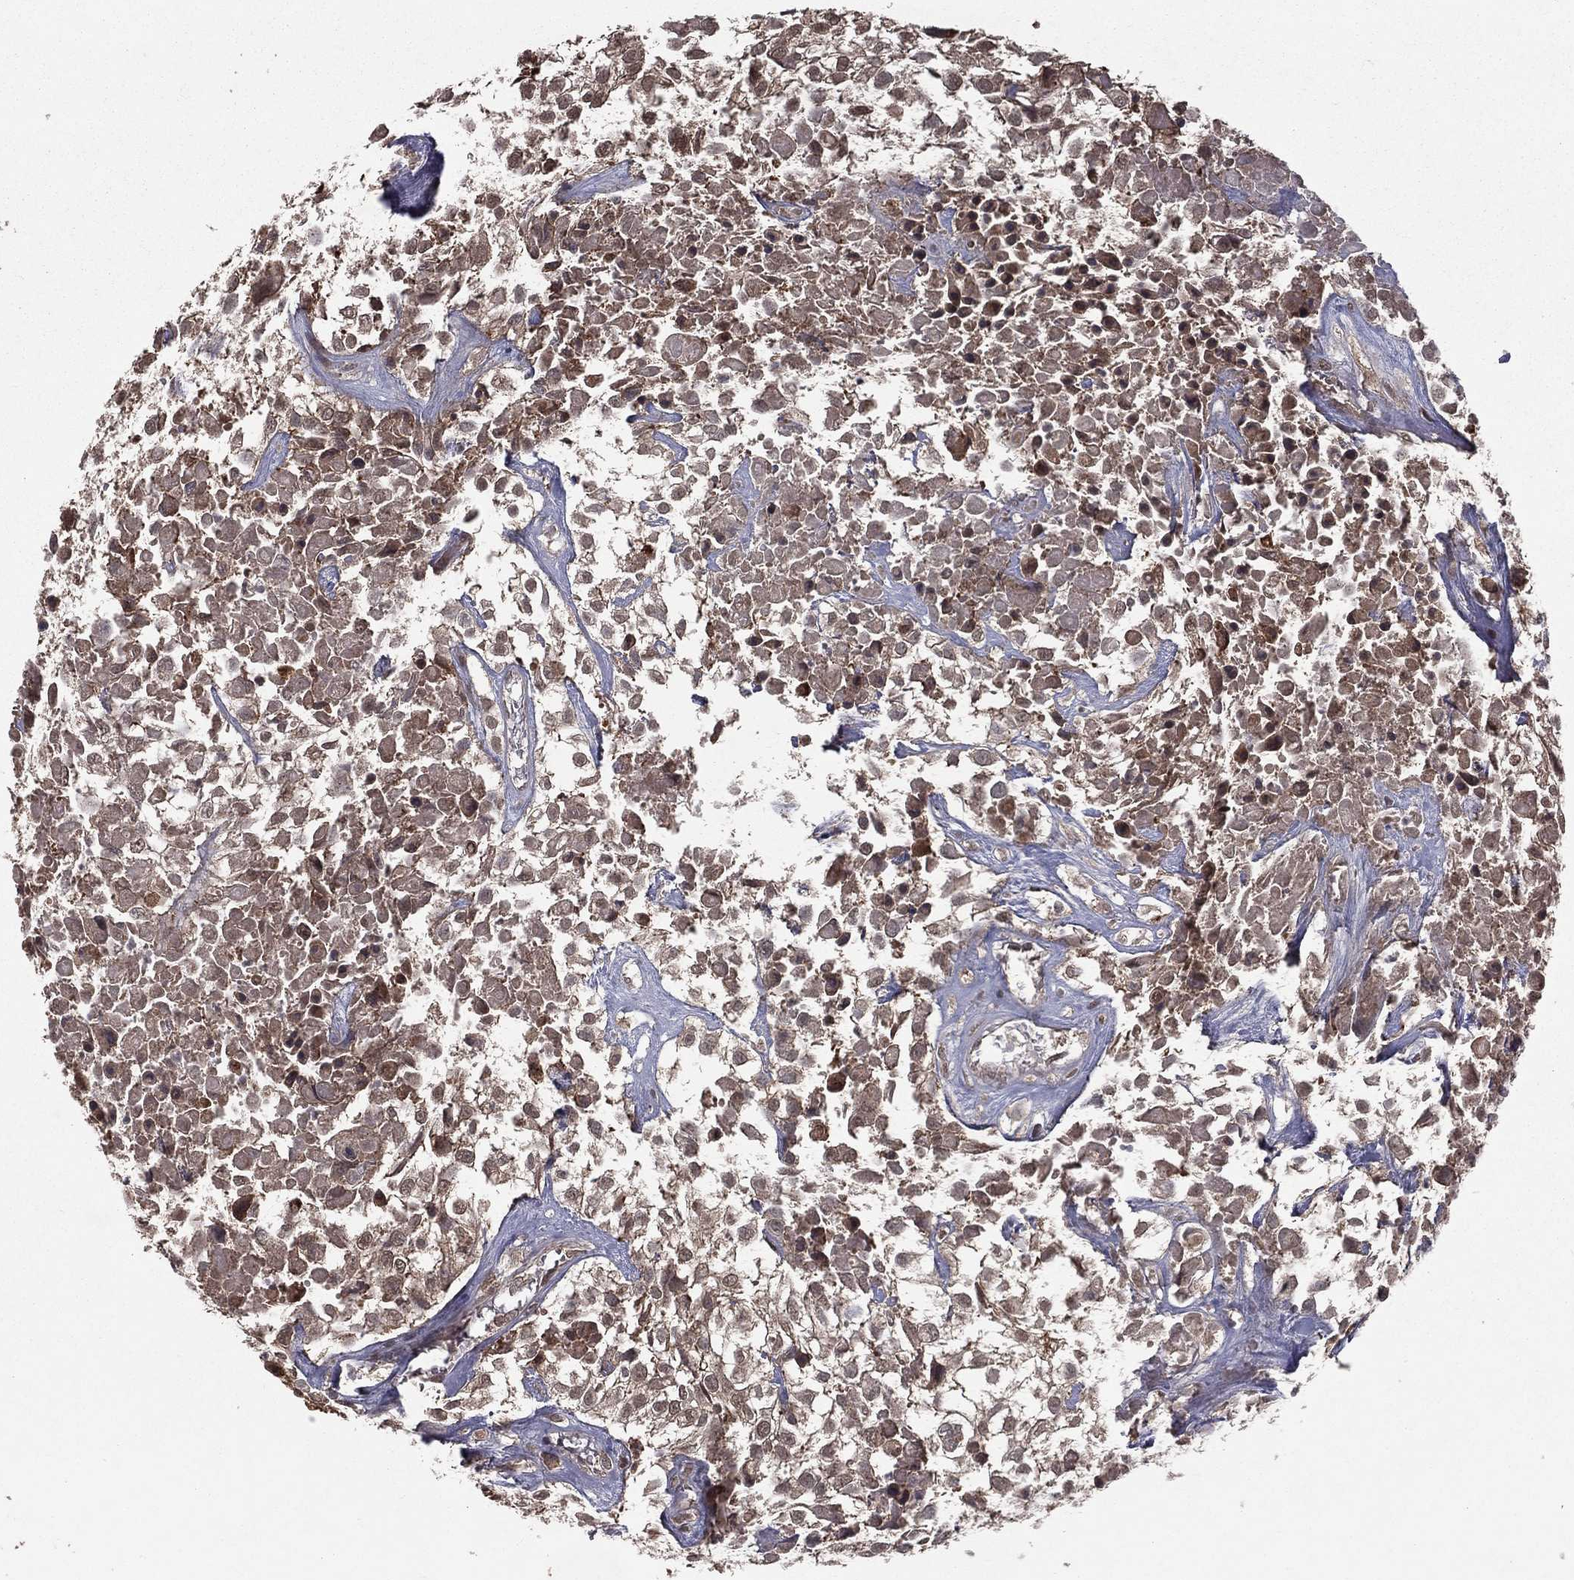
{"staining": {"intensity": "moderate", "quantity": "25%-75%", "location": "cytoplasmic/membranous"}, "tissue": "urothelial cancer", "cell_type": "Tumor cells", "image_type": "cancer", "snomed": [{"axis": "morphology", "description": "Urothelial carcinoma, High grade"}, {"axis": "topography", "description": "Urinary bladder"}], "caption": "IHC image of urothelial cancer stained for a protein (brown), which demonstrates medium levels of moderate cytoplasmic/membranous expression in about 25%-75% of tumor cells.", "gene": "ZDHHC15", "patient": {"sex": "male", "age": 56}}